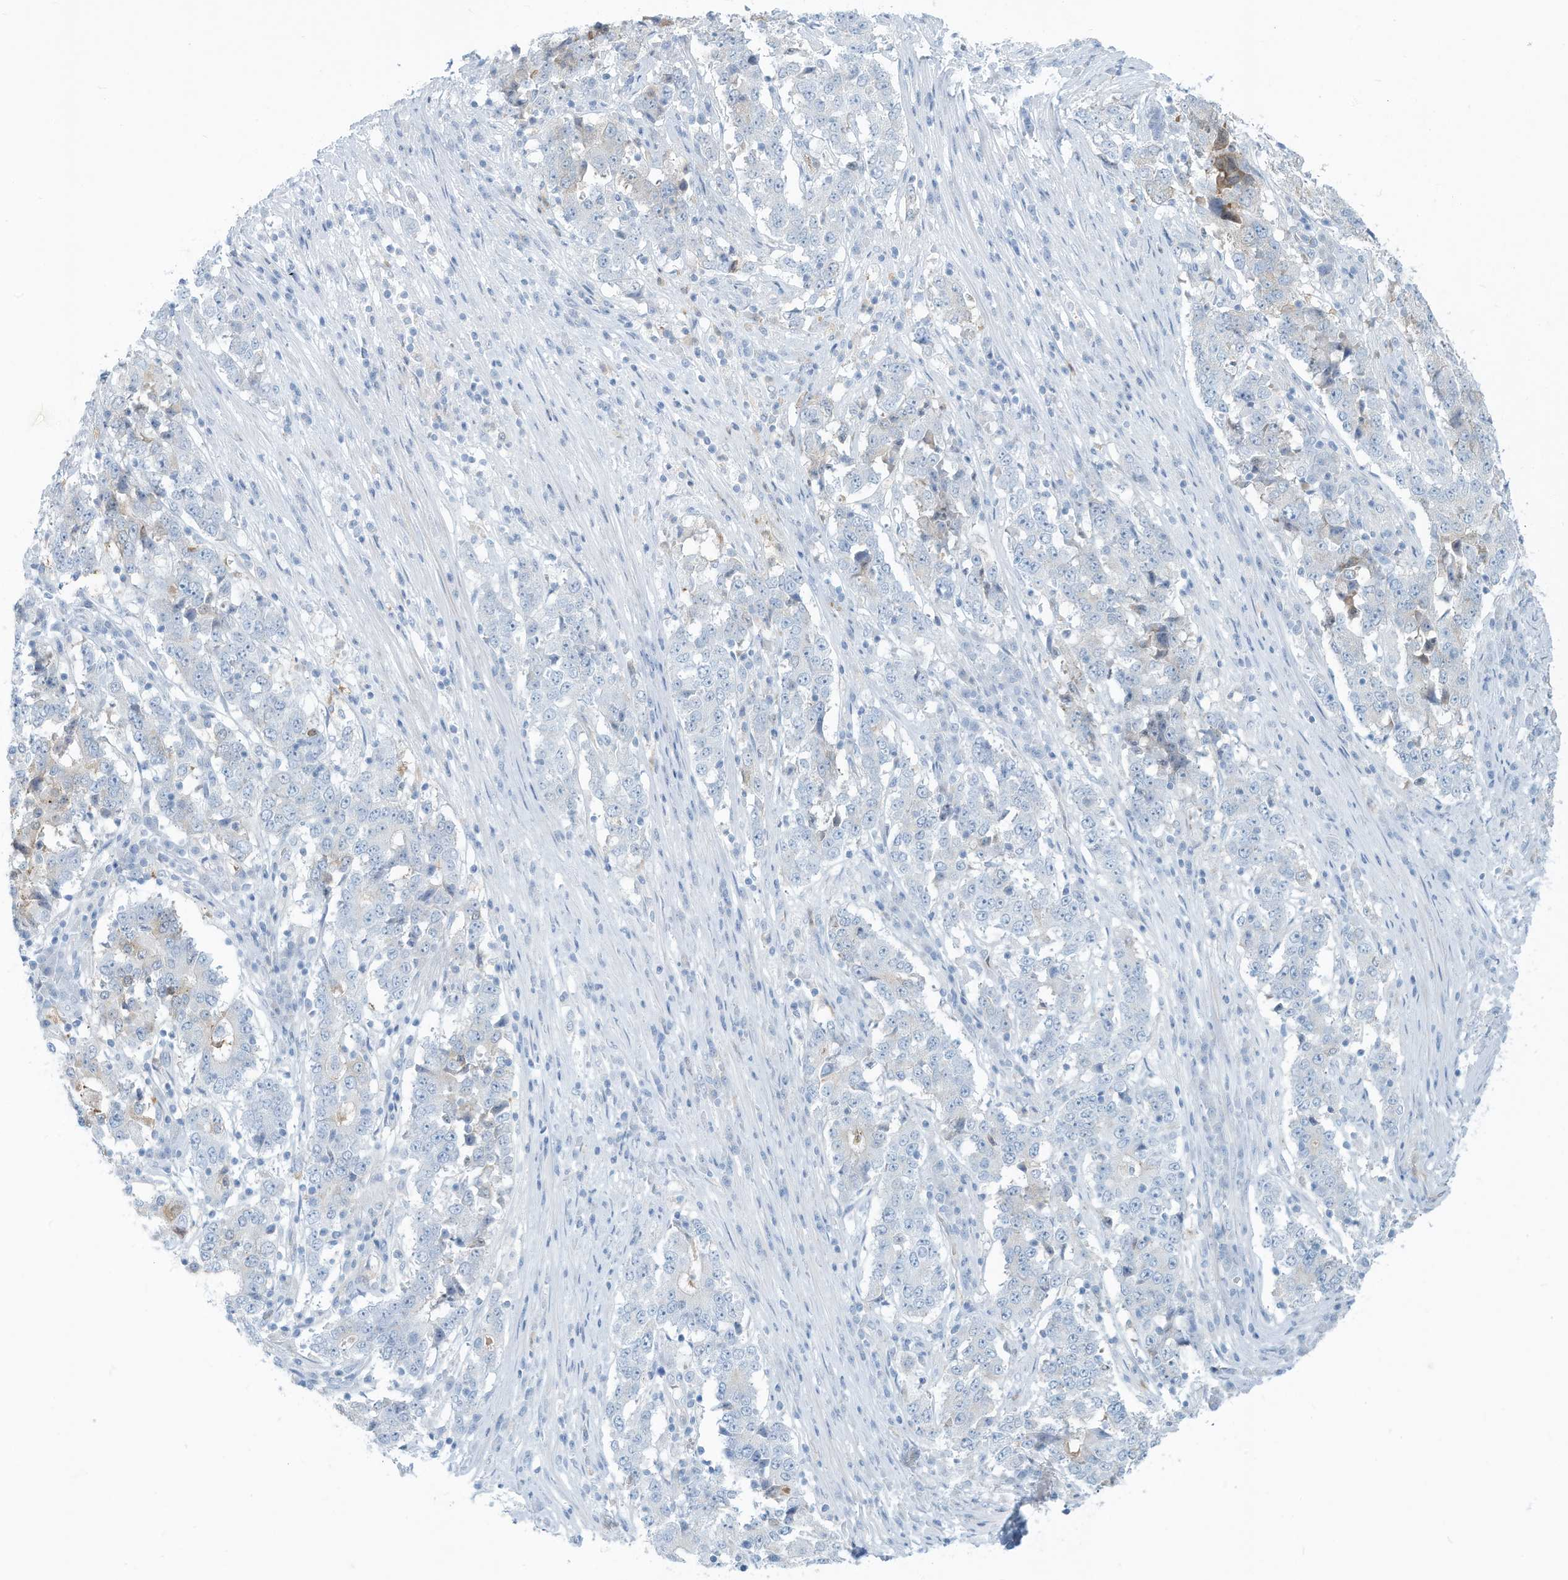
{"staining": {"intensity": "negative", "quantity": "none", "location": "none"}, "tissue": "stomach cancer", "cell_type": "Tumor cells", "image_type": "cancer", "snomed": [{"axis": "morphology", "description": "Adenocarcinoma, NOS"}, {"axis": "topography", "description": "Stomach"}], "caption": "Photomicrograph shows no protein positivity in tumor cells of stomach cancer tissue.", "gene": "ERI2", "patient": {"sex": "male", "age": 59}}